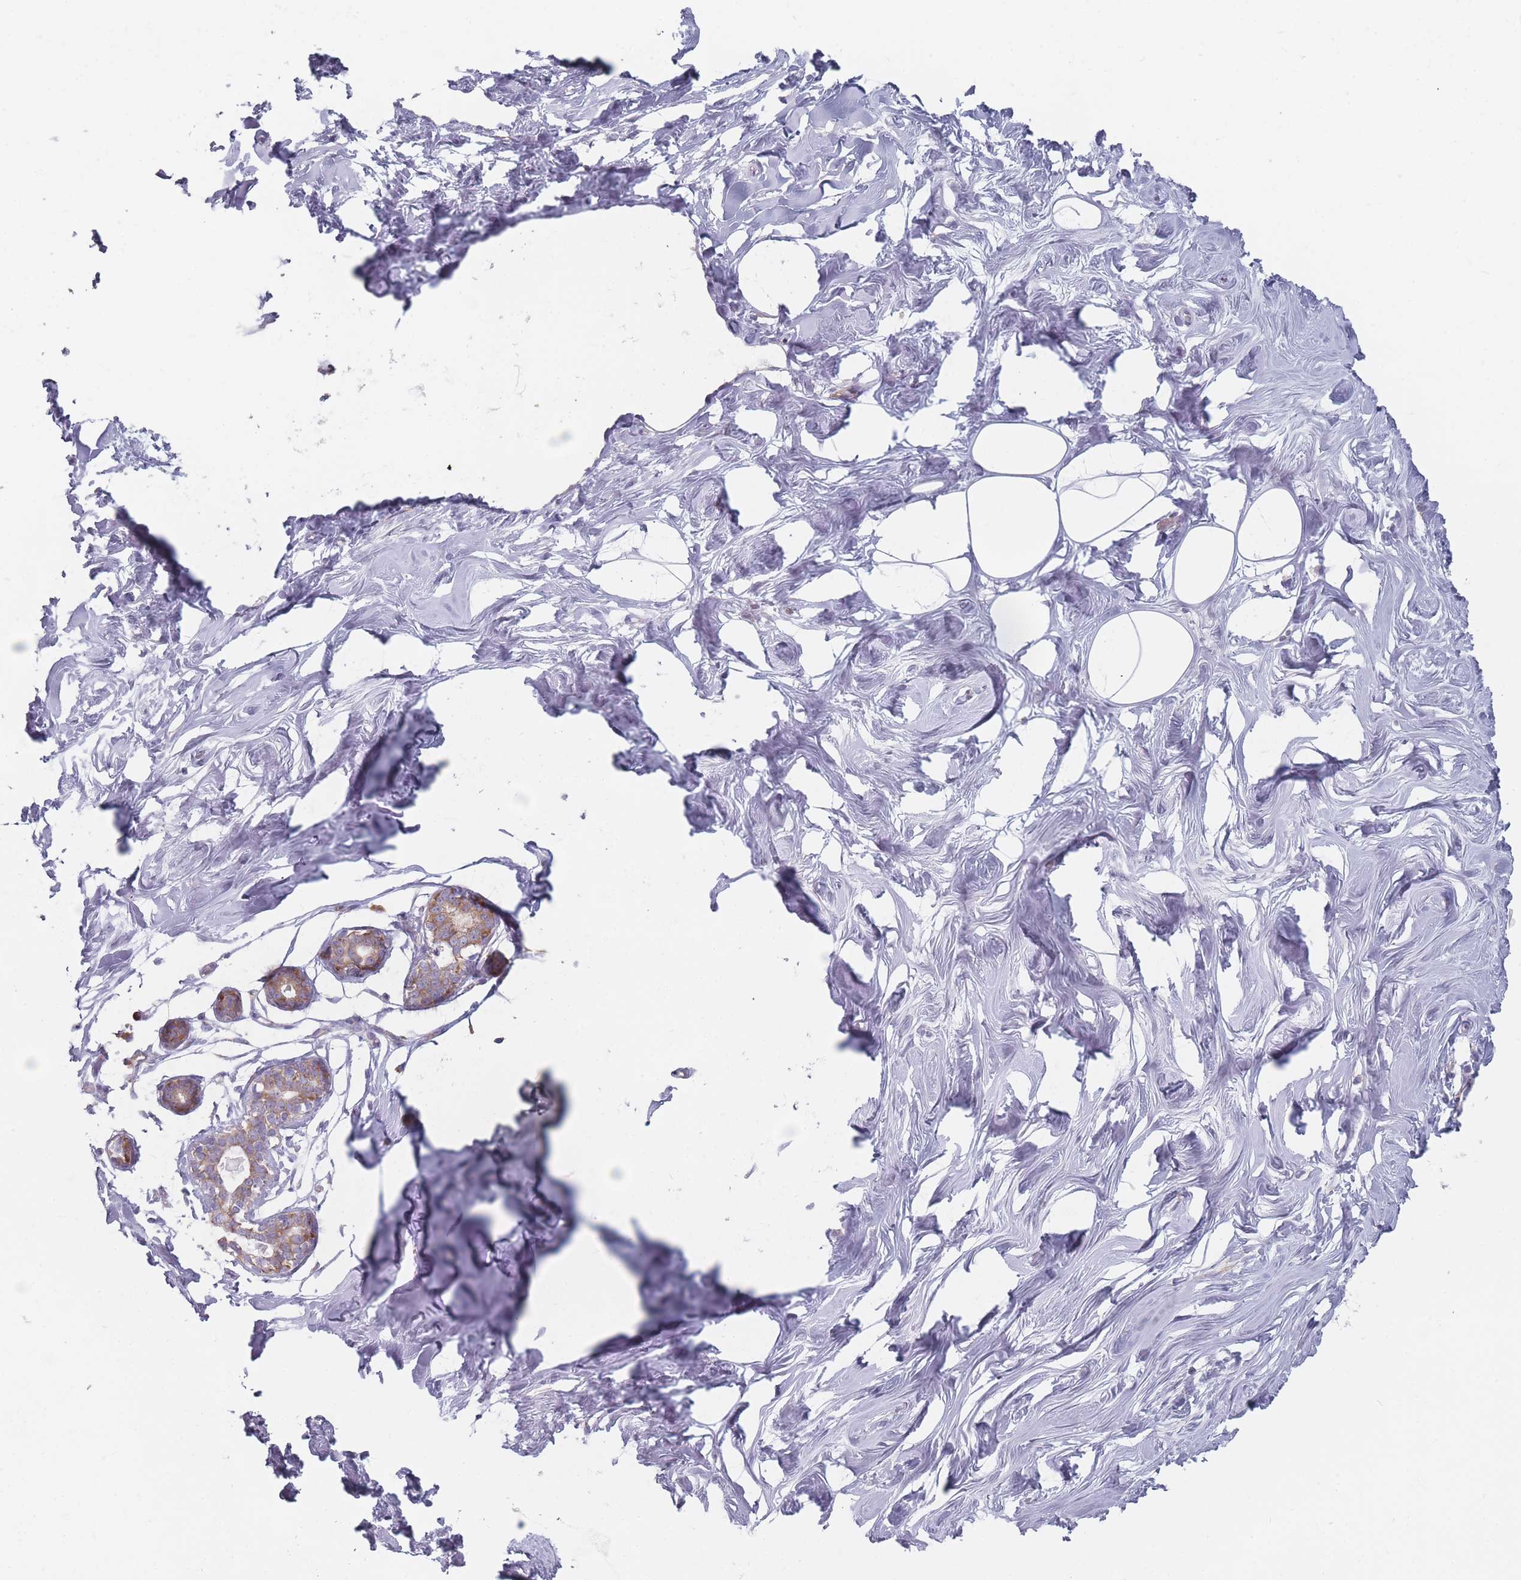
{"staining": {"intensity": "negative", "quantity": "none", "location": "none"}, "tissue": "breast", "cell_type": "Adipocytes", "image_type": "normal", "snomed": [{"axis": "morphology", "description": "Normal tissue, NOS"}, {"axis": "morphology", "description": "Adenoma, NOS"}, {"axis": "topography", "description": "Breast"}], "caption": "Immunohistochemistry (IHC) histopathology image of unremarkable breast: breast stained with DAB (3,3'-diaminobenzidine) shows no significant protein staining in adipocytes.", "gene": "CACNG5", "patient": {"sex": "female", "age": 23}}